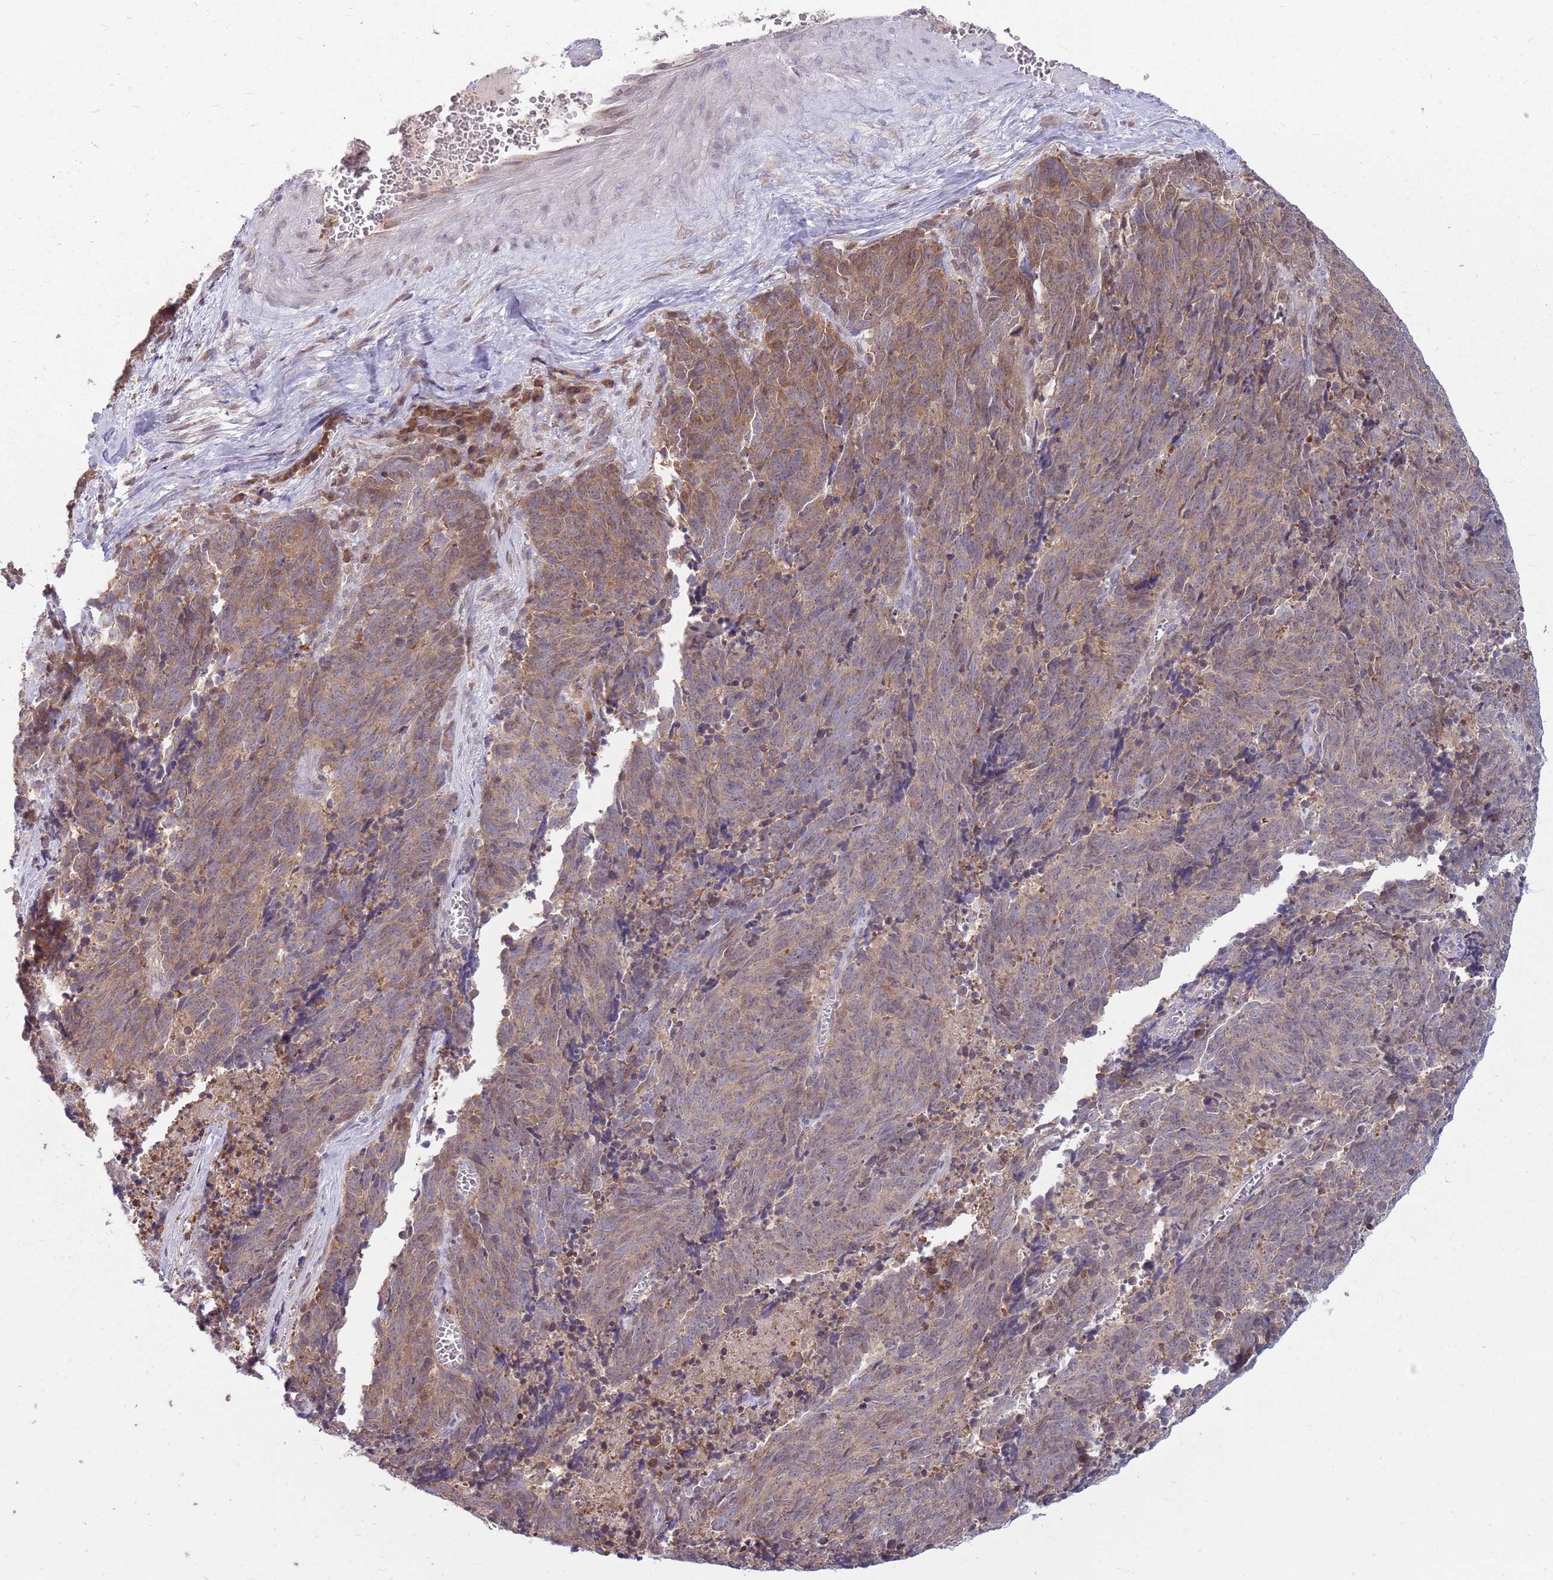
{"staining": {"intensity": "moderate", "quantity": "25%-75%", "location": "cytoplasmic/membranous"}, "tissue": "cervical cancer", "cell_type": "Tumor cells", "image_type": "cancer", "snomed": [{"axis": "morphology", "description": "Squamous cell carcinoma, NOS"}, {"axis": "topography", "description": "Cervix"}], "caption": "Immunohistochemical staining of human squamous cell carcinoma (cervical) demonstrates medium levels of moderate cytoplasmic/membranous positivity in about 25%-75% of tumor cells.", "gene": "PPP1R27", "patient": {"sex": "female", "age": 29}}